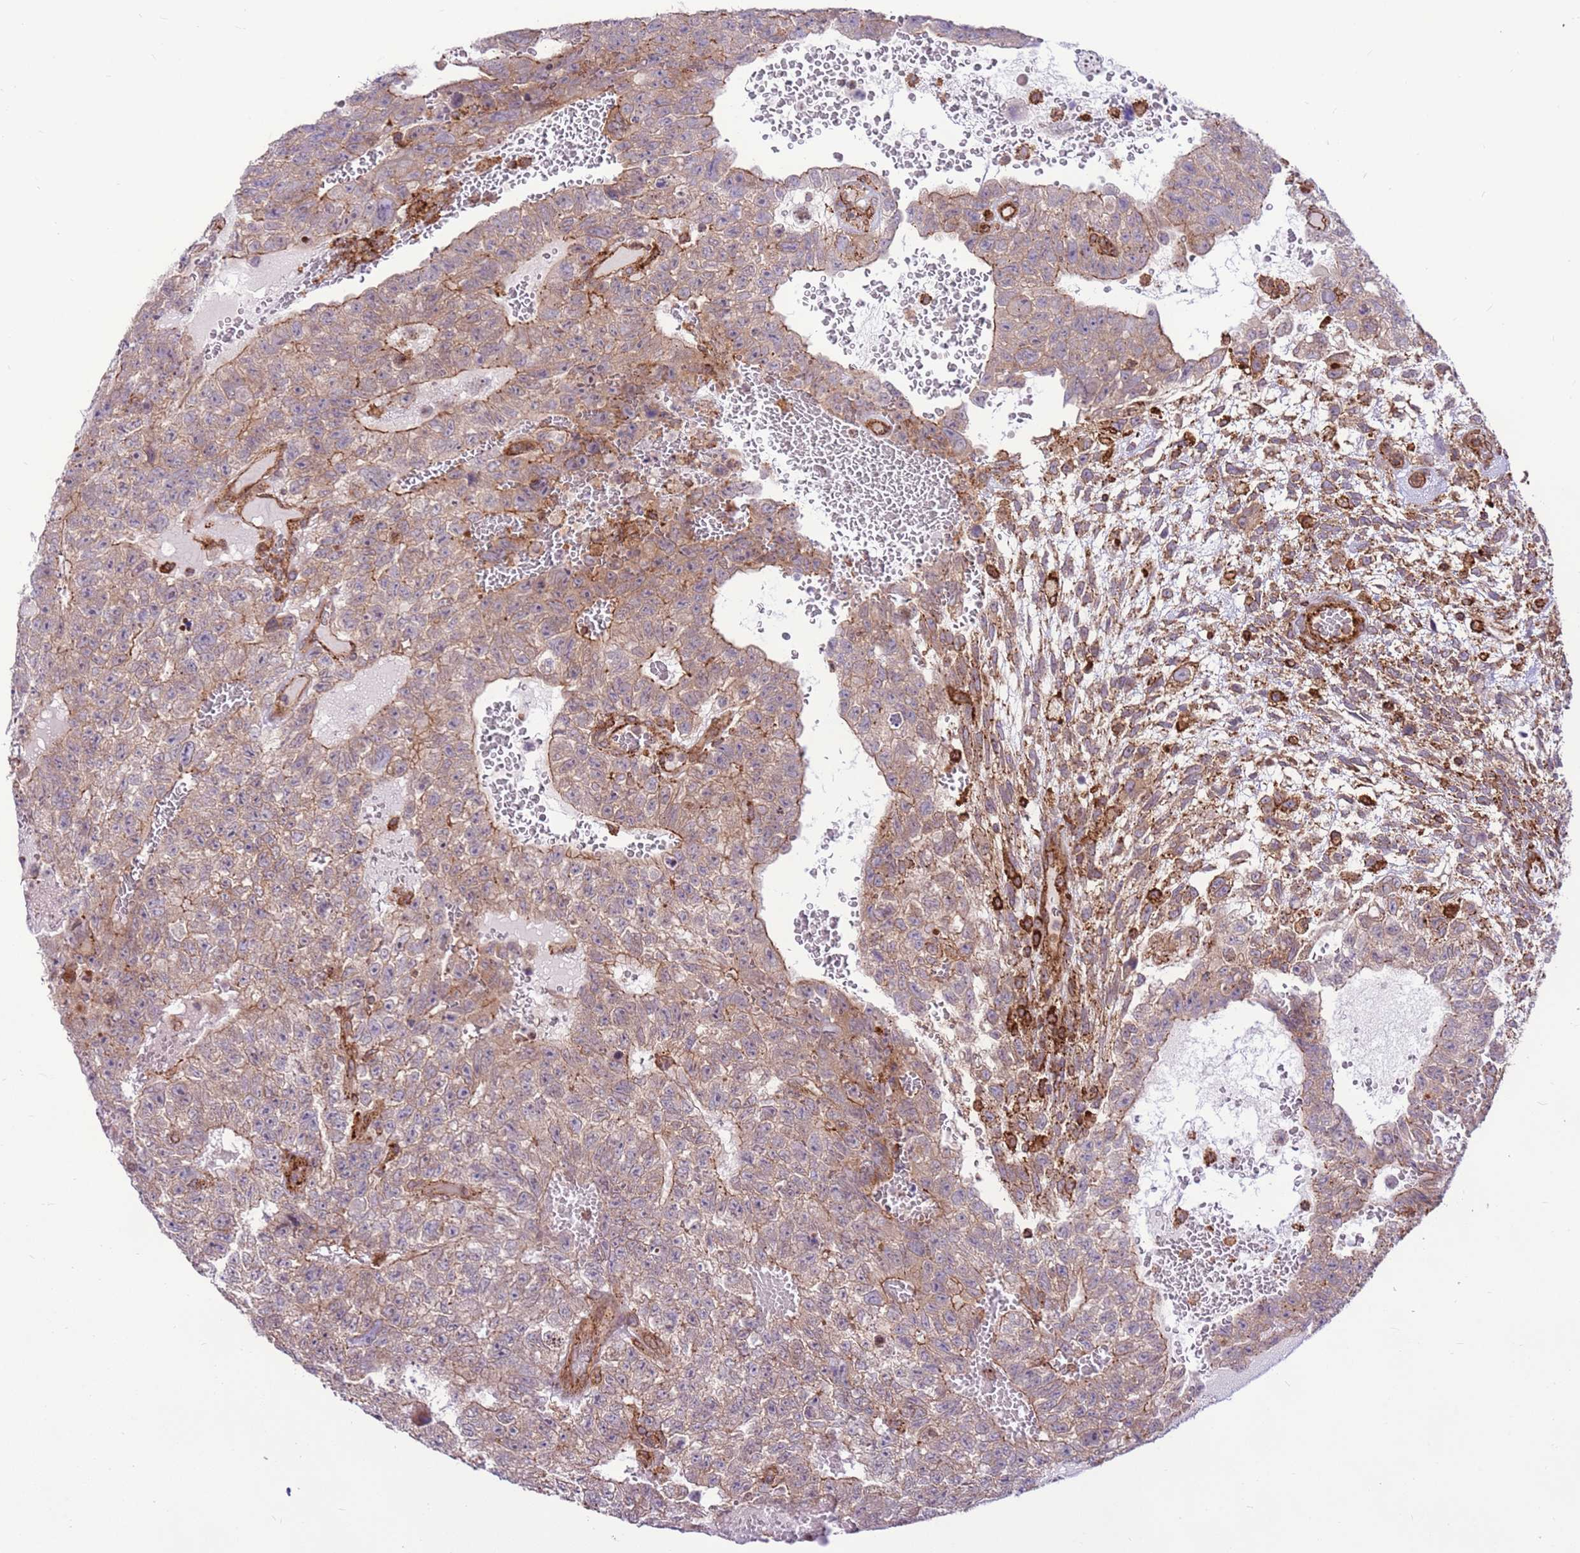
{"staining": {"intensity": "weak", "quantity": "25%-75%", "location": "cytoplasmic/membranous"}, "tissue": "testis cancer", "cell_type": "Tumor cells", "image_type": "cancer", "snomed": [{"axis": "morphology", "description": "Carcinoma, Embryonal, NOS"}, {"axis": "topography", "description": "Testis"}], "caption": "Testis cancer stained with DAB (3,3'-diaminobenzidine) IHC displays low levels of weak cytoplasmic/membranous expression in approximately 25%-75% of tumor cells.", "gene": "DDX19B", "patient": {"sex": "male", "age": 26}}